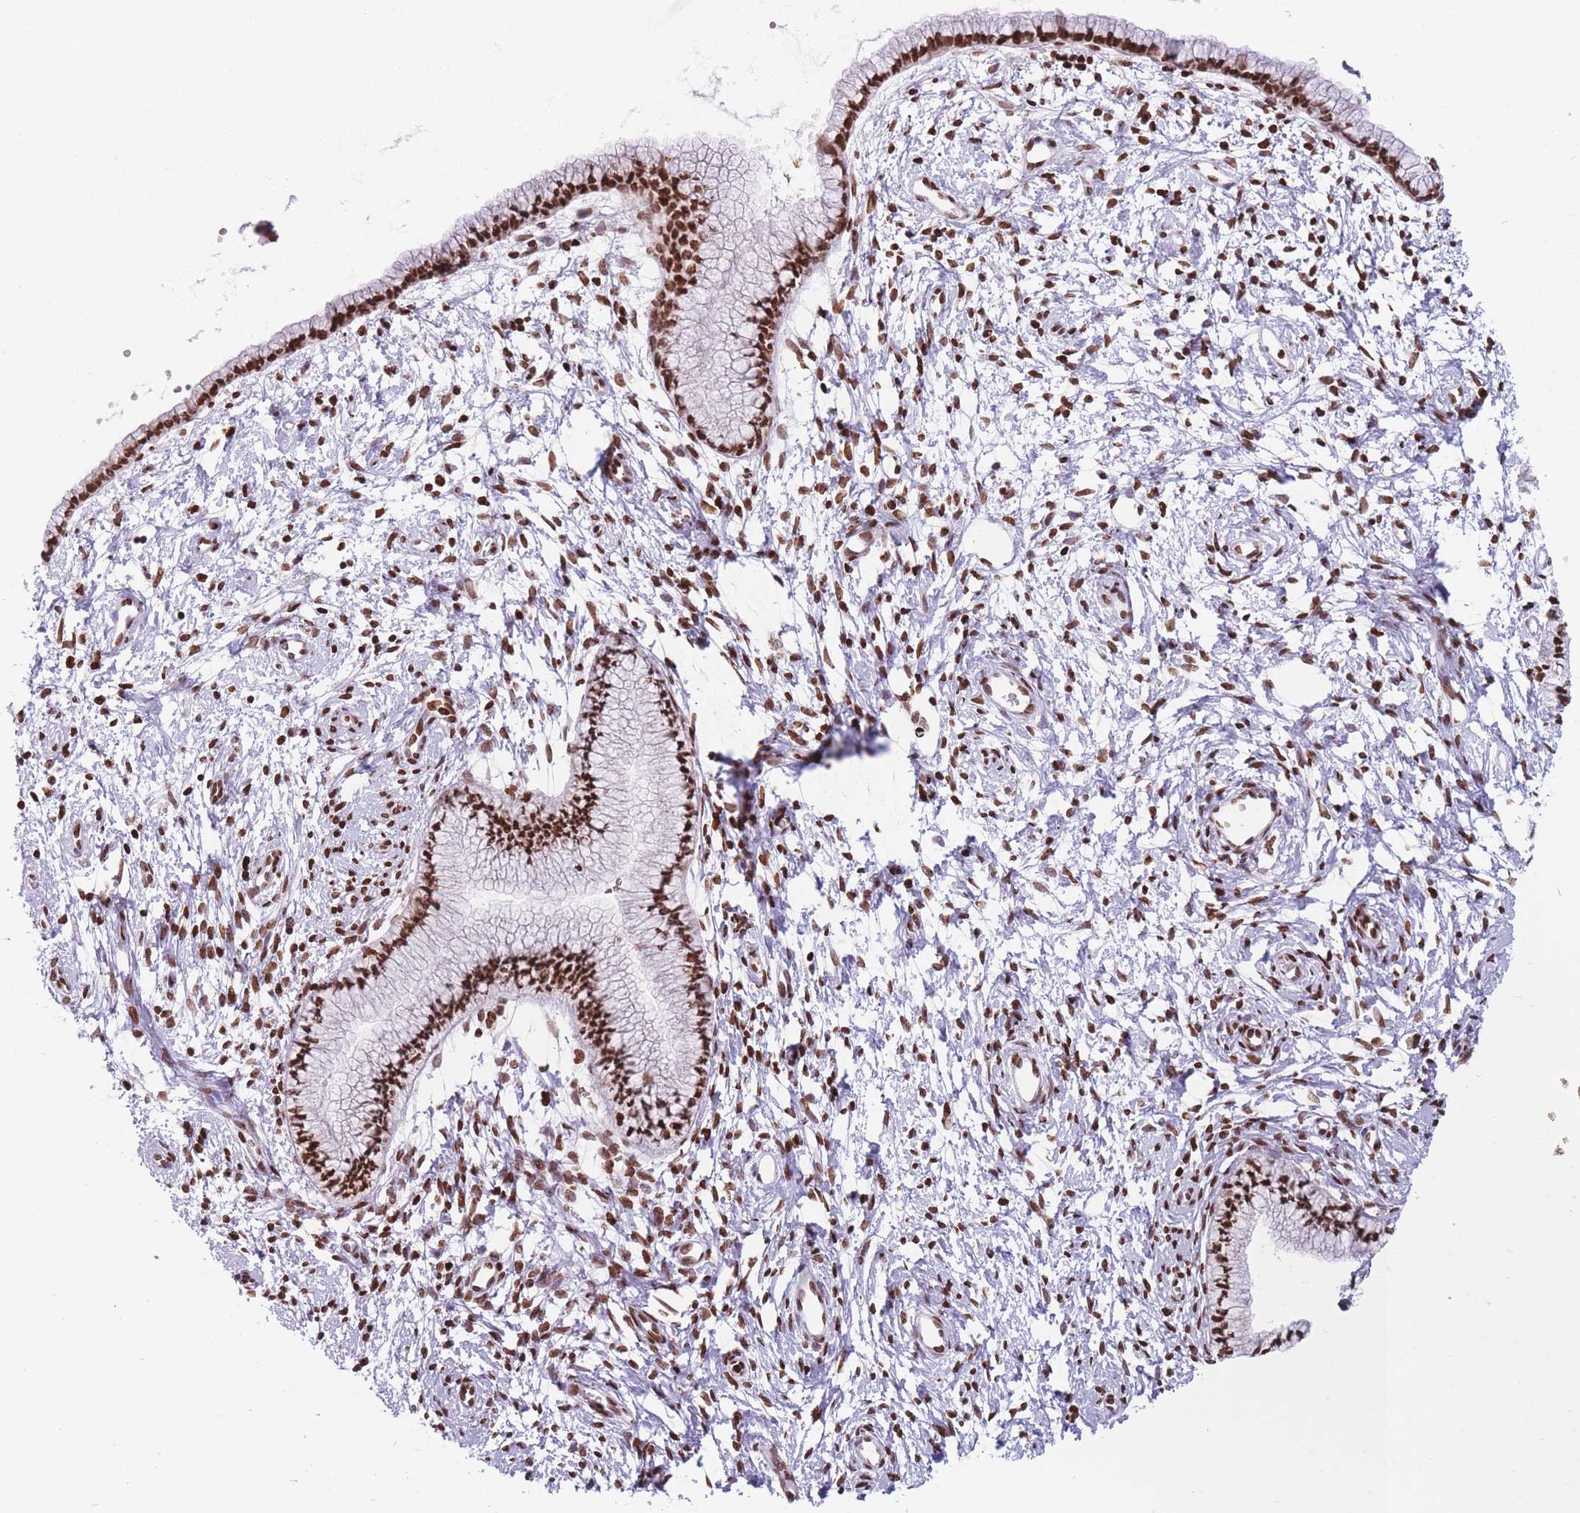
{"staining": {"intensity": "strong", "quantity": ">75%", "location": "nuclear"}, "tissue": "cervix", "cell_type": "Glandular cells", "image_type": "normal", "snomed": [{"axis": "morphology", "description": "Normal tissue, NOS"}, {"axis": "topography", "description": "Cervix"}], "caption": "Strong nuclear positivity is present in about >75% of glandular cells in normal cervix.", "gene": "AK9", "patient": {"sex": "female", "age": 57}}